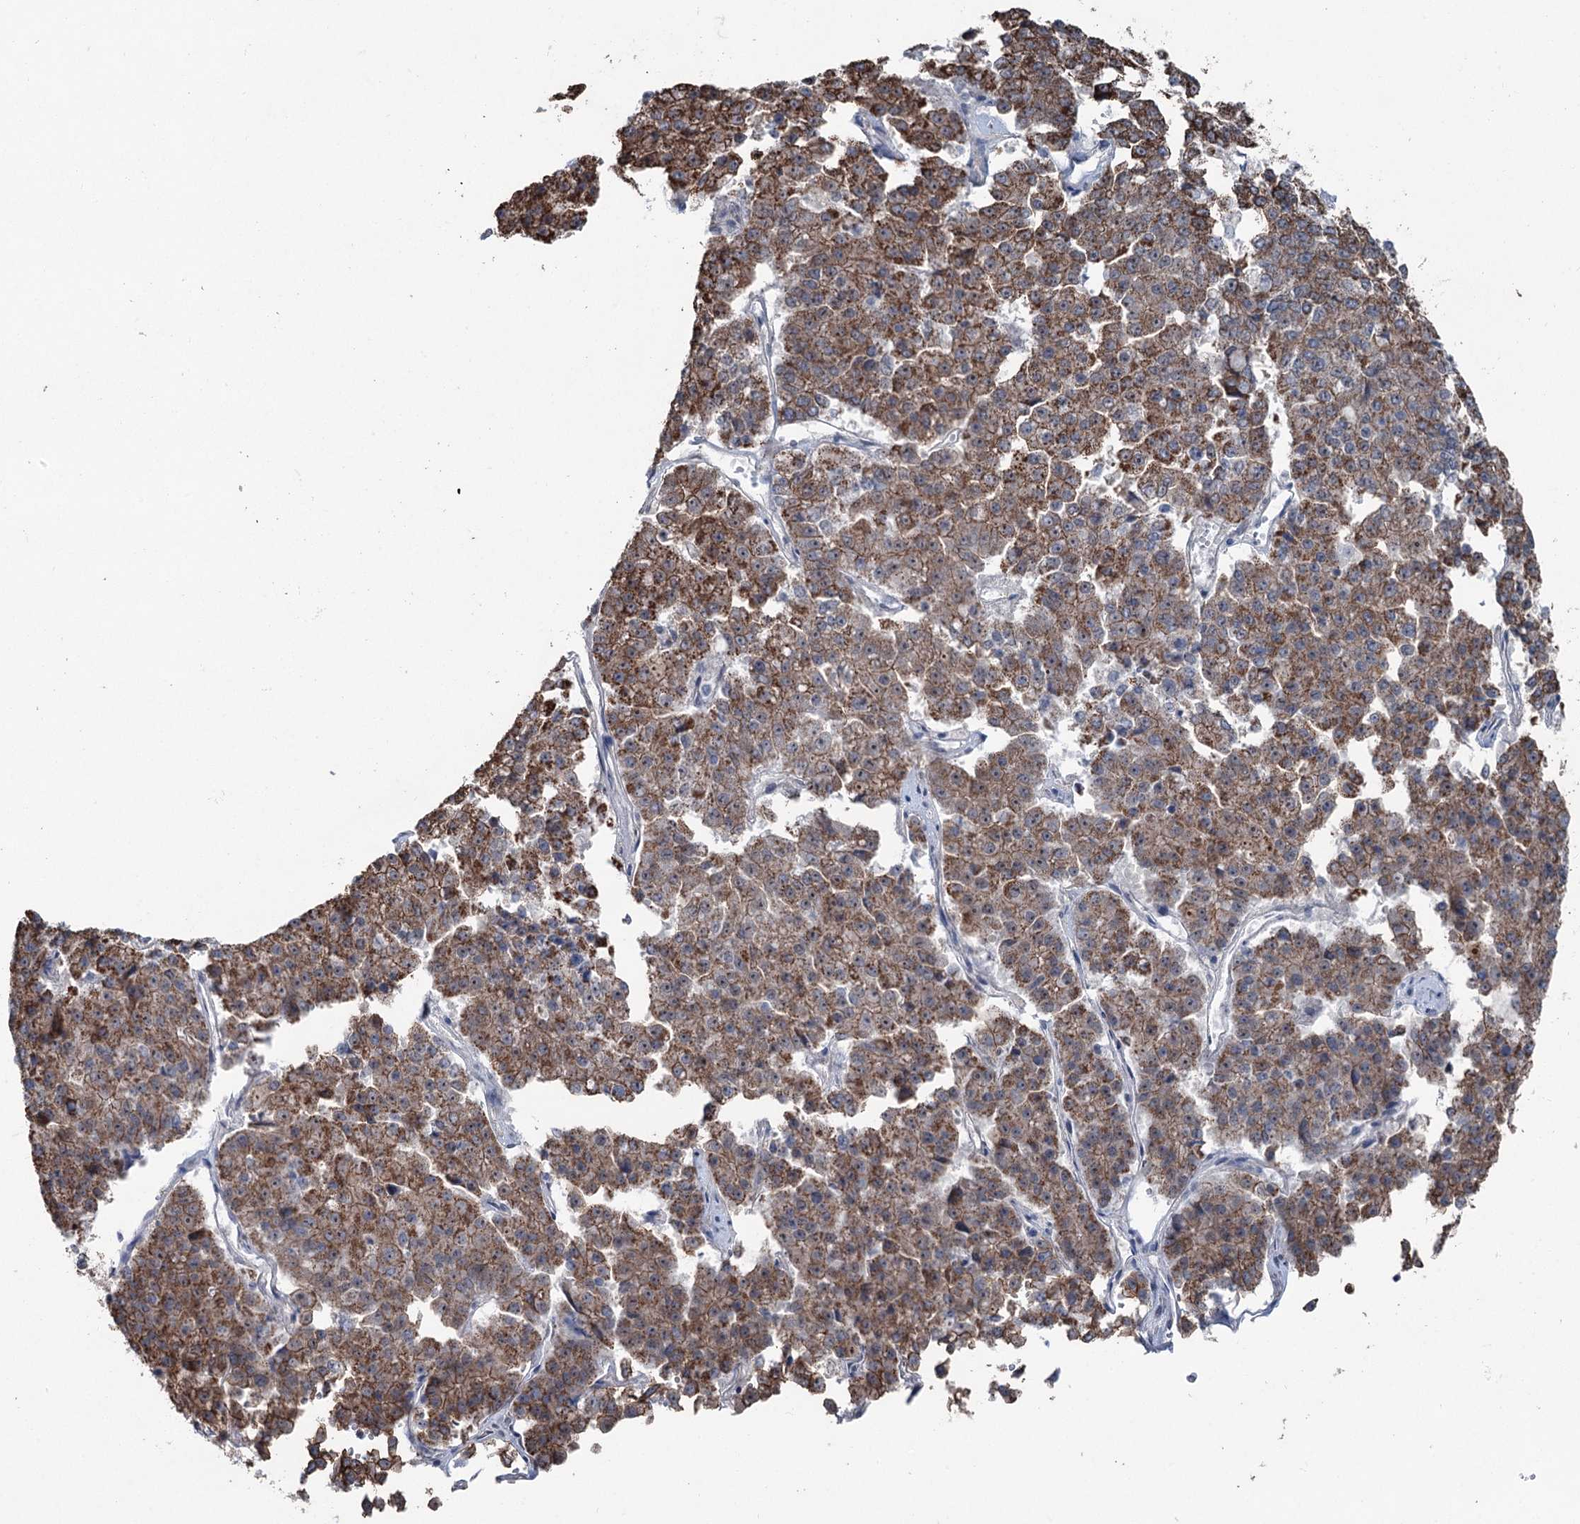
{"staining": {"intensity": "moderate", "quantity": ">75%", "location": "cytoplasmic/membranous"}, "tissue": "pancreatic cancer", "cell_type": "Tumor cells", "image_type": "cancer", "snomed": [{"axis": "morphology", "description": "Adenocarcinoma, NOS"}, {"axis": "topography", "description": "Pancreas"}], "caption": "Pancreatic cancer tissue reveals moderate cytoplasmic/membranous staining in approximately >75% of tumor cells Using DAB (3,3'-diaminobenzidine) (brown) and hematoxylin (blue) stains, captured at high magnification using brightfield microscopy.", "gene": "FAM120B", "patient": {"sex": "male", "age": 50}}